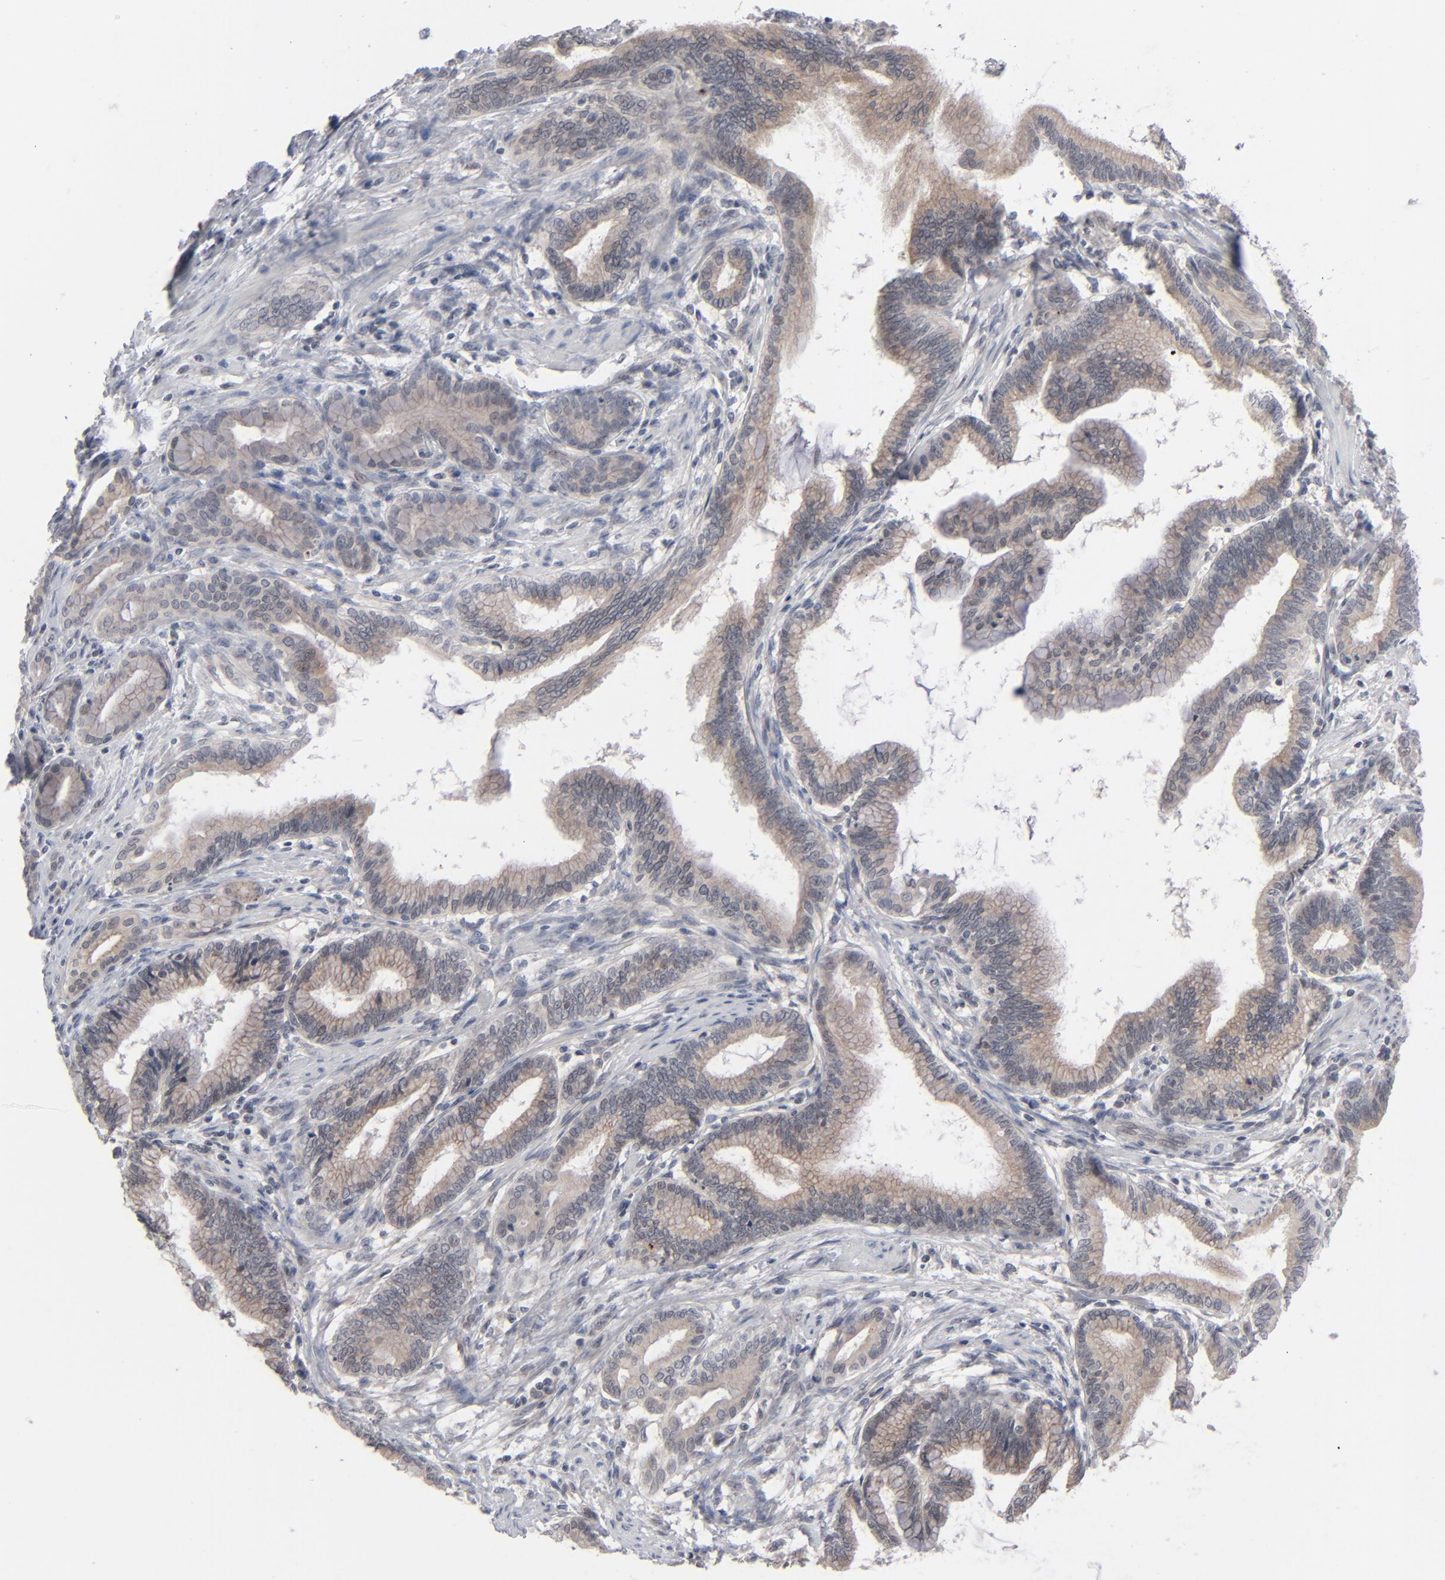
{"staining": {"intensity": "weak", "quantity": ">75%", "location": "cytoplasmic/membranous"}, "tissue": "pancreatic cancer", "cell_type": "Tumor cells", "image_type": "cancer", "snomed": [{"axis": "morphology", "description": "Adenocarcinoma, NOS"}, {"axis": "topography", "description": "Pancreas"}], "caption": "IHC micrograph of human pancreatic cancer (adenocarcinoma) stained for a protein (brown), which exhibits low levels of weak cytoplasmic/membranous expression in approximately >75% of tumor cells.", "gene": "POF1B", "patient": {"sex": "female", "age": 64}}